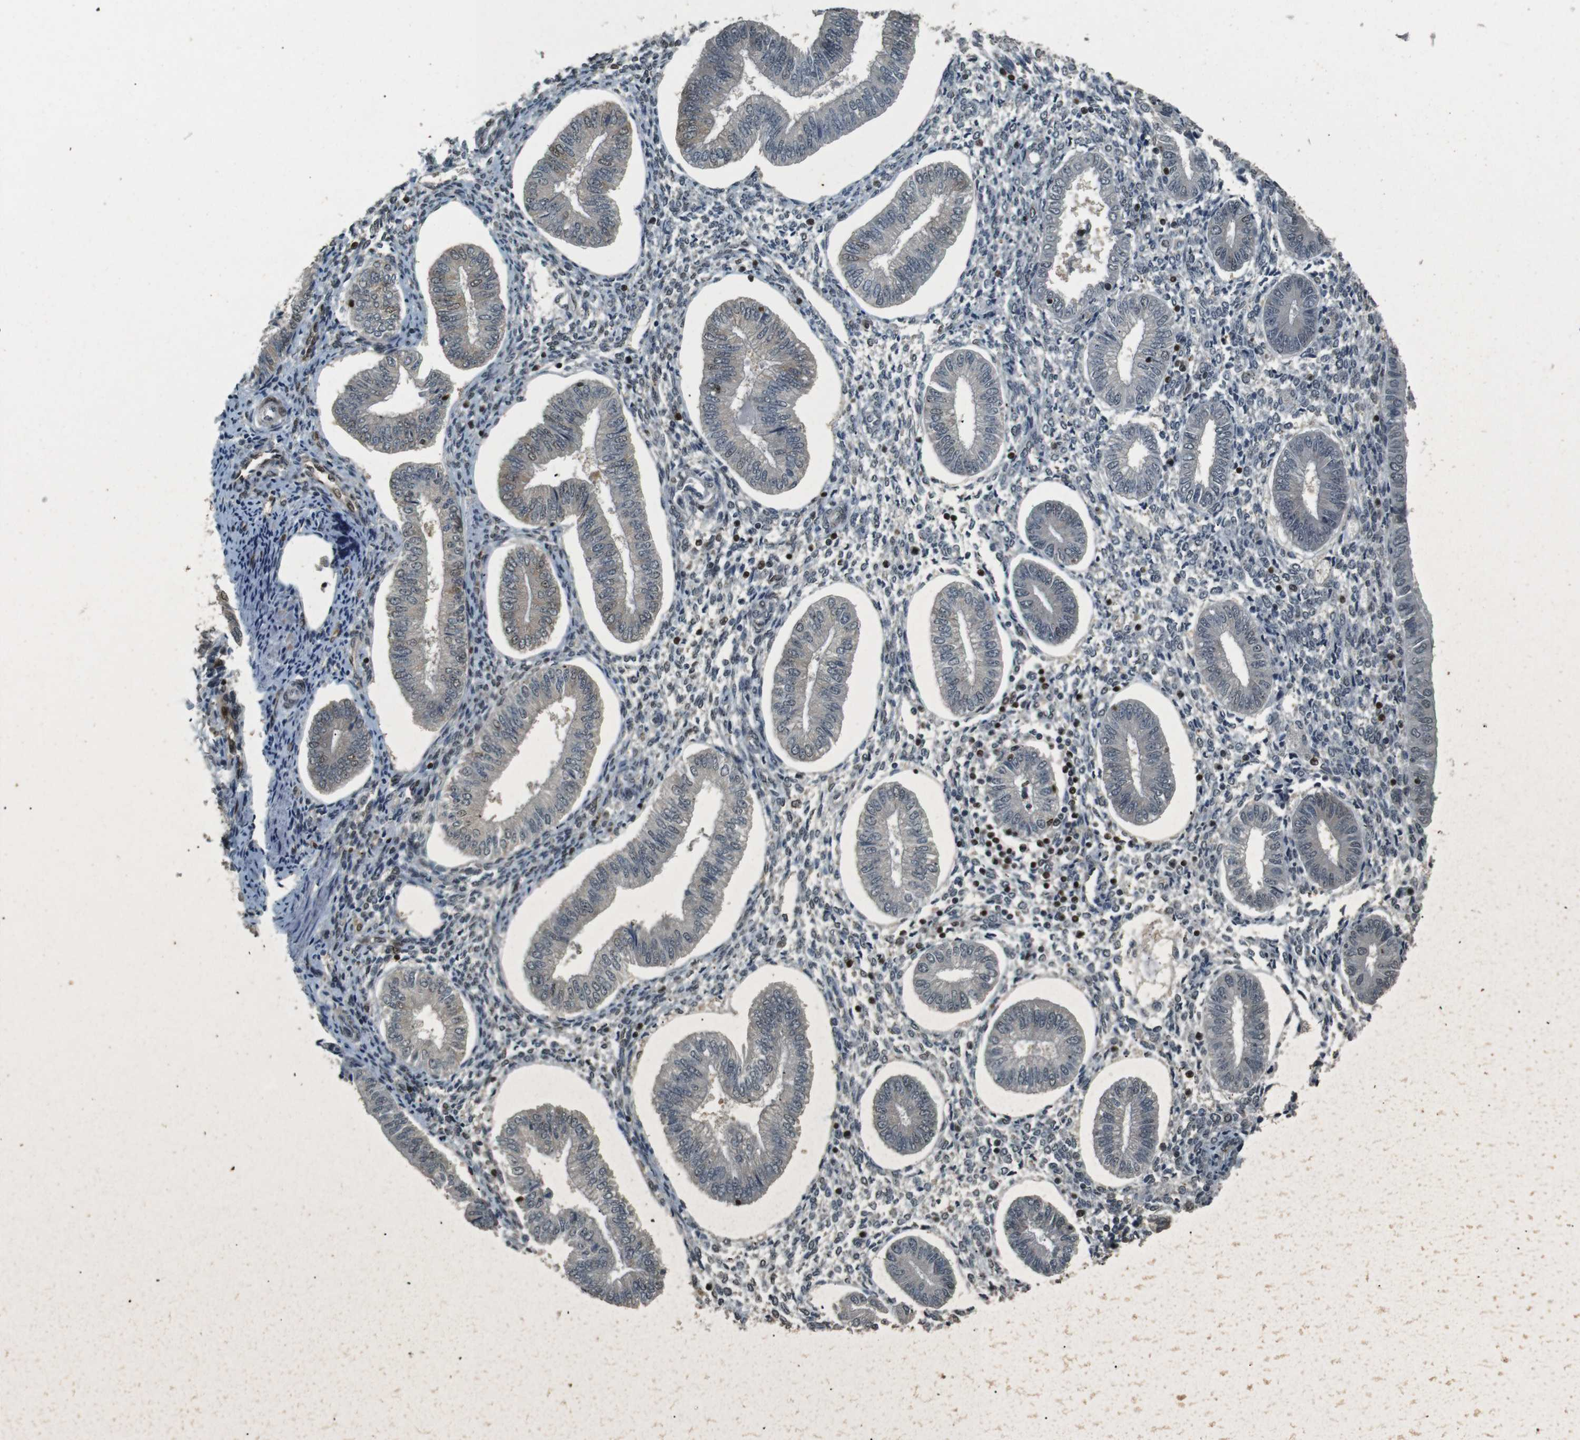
{"staining": {"intensity": "moderate", "quantity": "25%-75%", "location": "nuclear"}, "tissue": "endometrium", "cell_type": "Cells in endometrial stroma", "image_type": "normal", "snomed": [{"axis": "morphology", "description": "Normal tissue, NOS"}, {"axis": "topography", "description": "Endometrium"}], "caption": "Endometrium was stained to show a protein in brown. There is medium levels of moderate nuclear staining in about 25%-75% of cells in endometrial stroma. (brown staining indicates protein expression, while blue staining denotes nuclei).", "gene": "NHEJ1", "patient": {"sex": "female", "age": 50}}